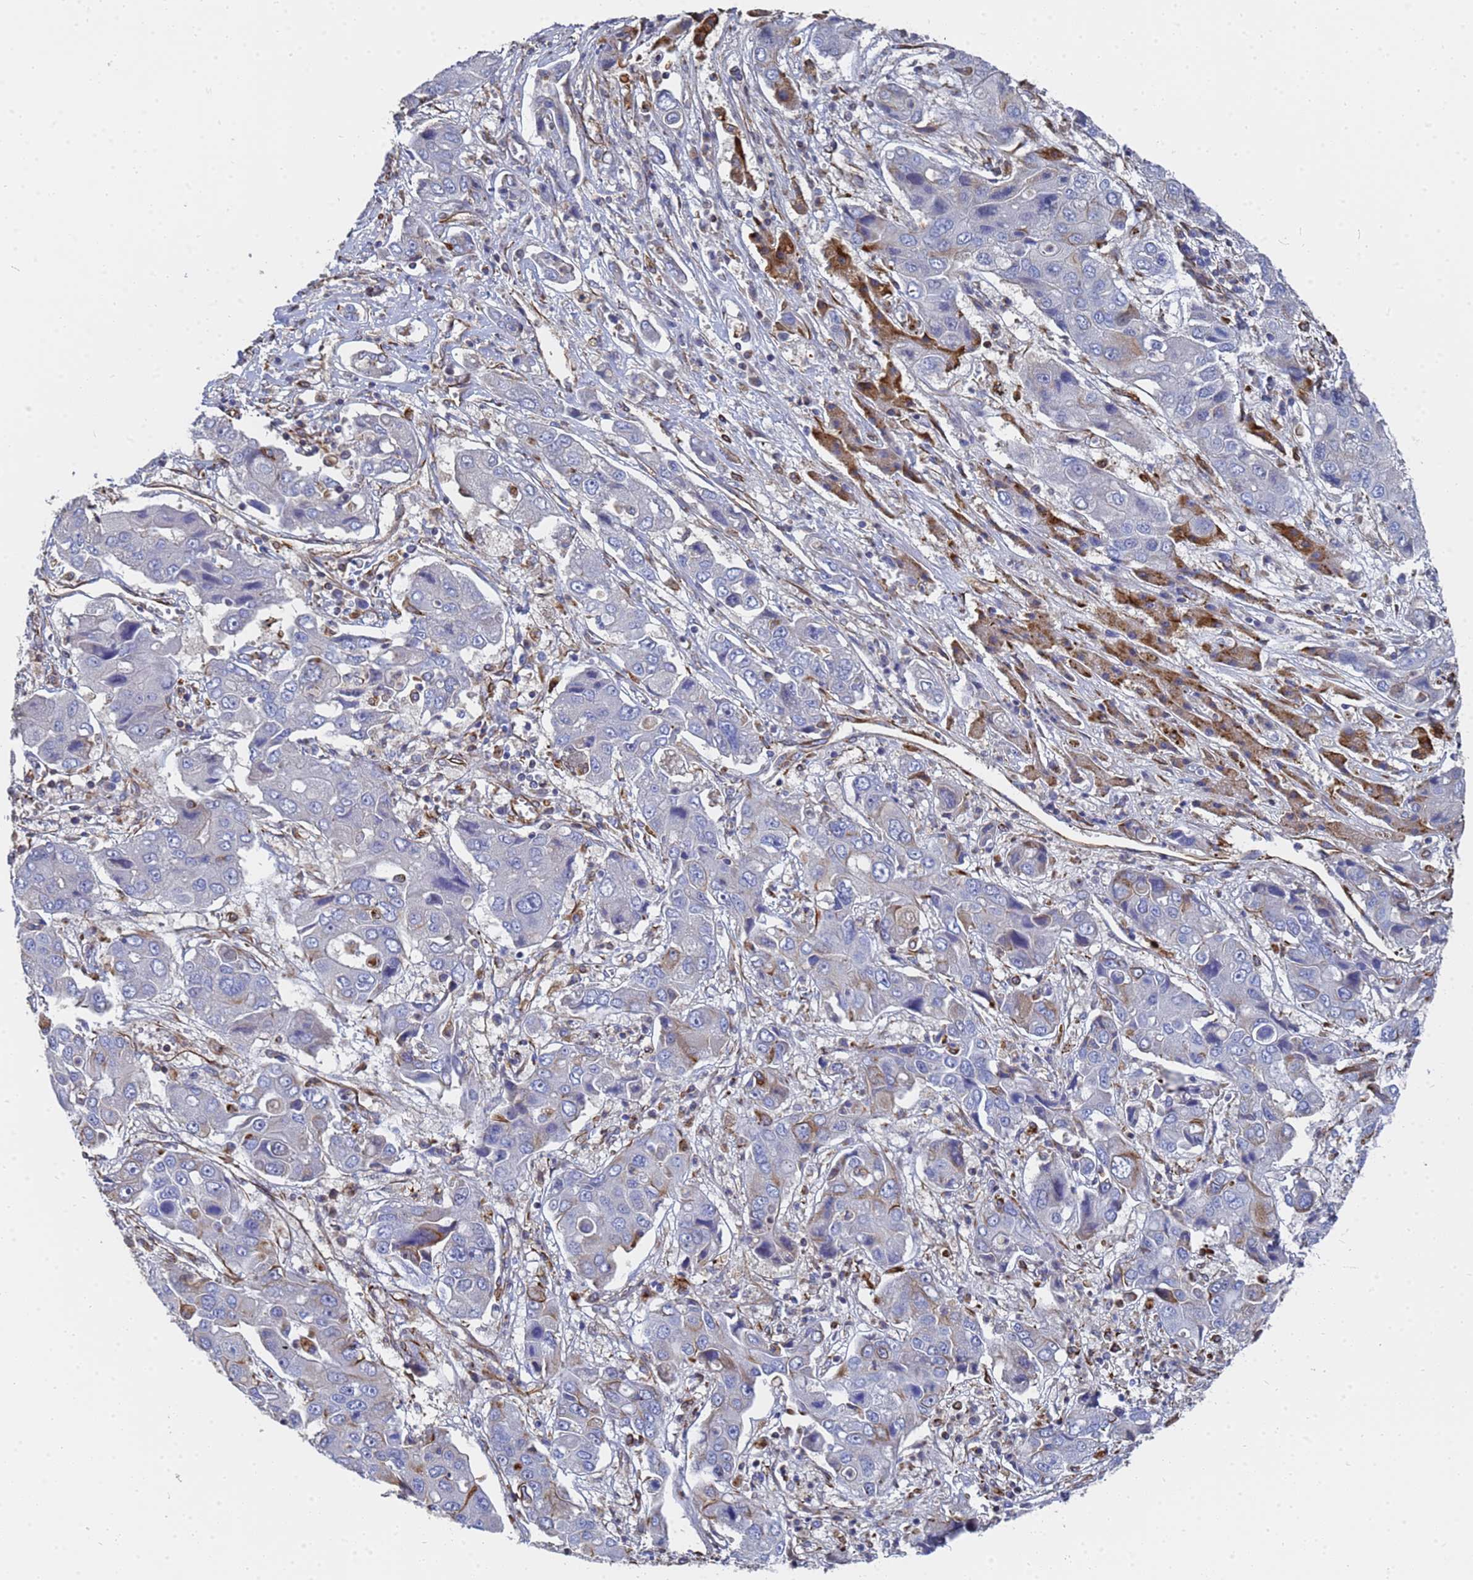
{"staining": {"intensity": "negative", "quantity": "none", "location": "none"}, "tissue": "liver cancer", "cell_type": "Tumor cells", "image_type": "cancer", "snomed": [{"axis": "morphology", "description": "Cholangiocarcinoma"}, {"axis": "topography", "description": "Liver"}], "caption": "Liver cancer (cholangiocarcinoma) was stained to show a protein in brown. There is no significant positivity in tumor cells.", "gene": "SYT13", "patient": {"sex": "male", "age": 67}}